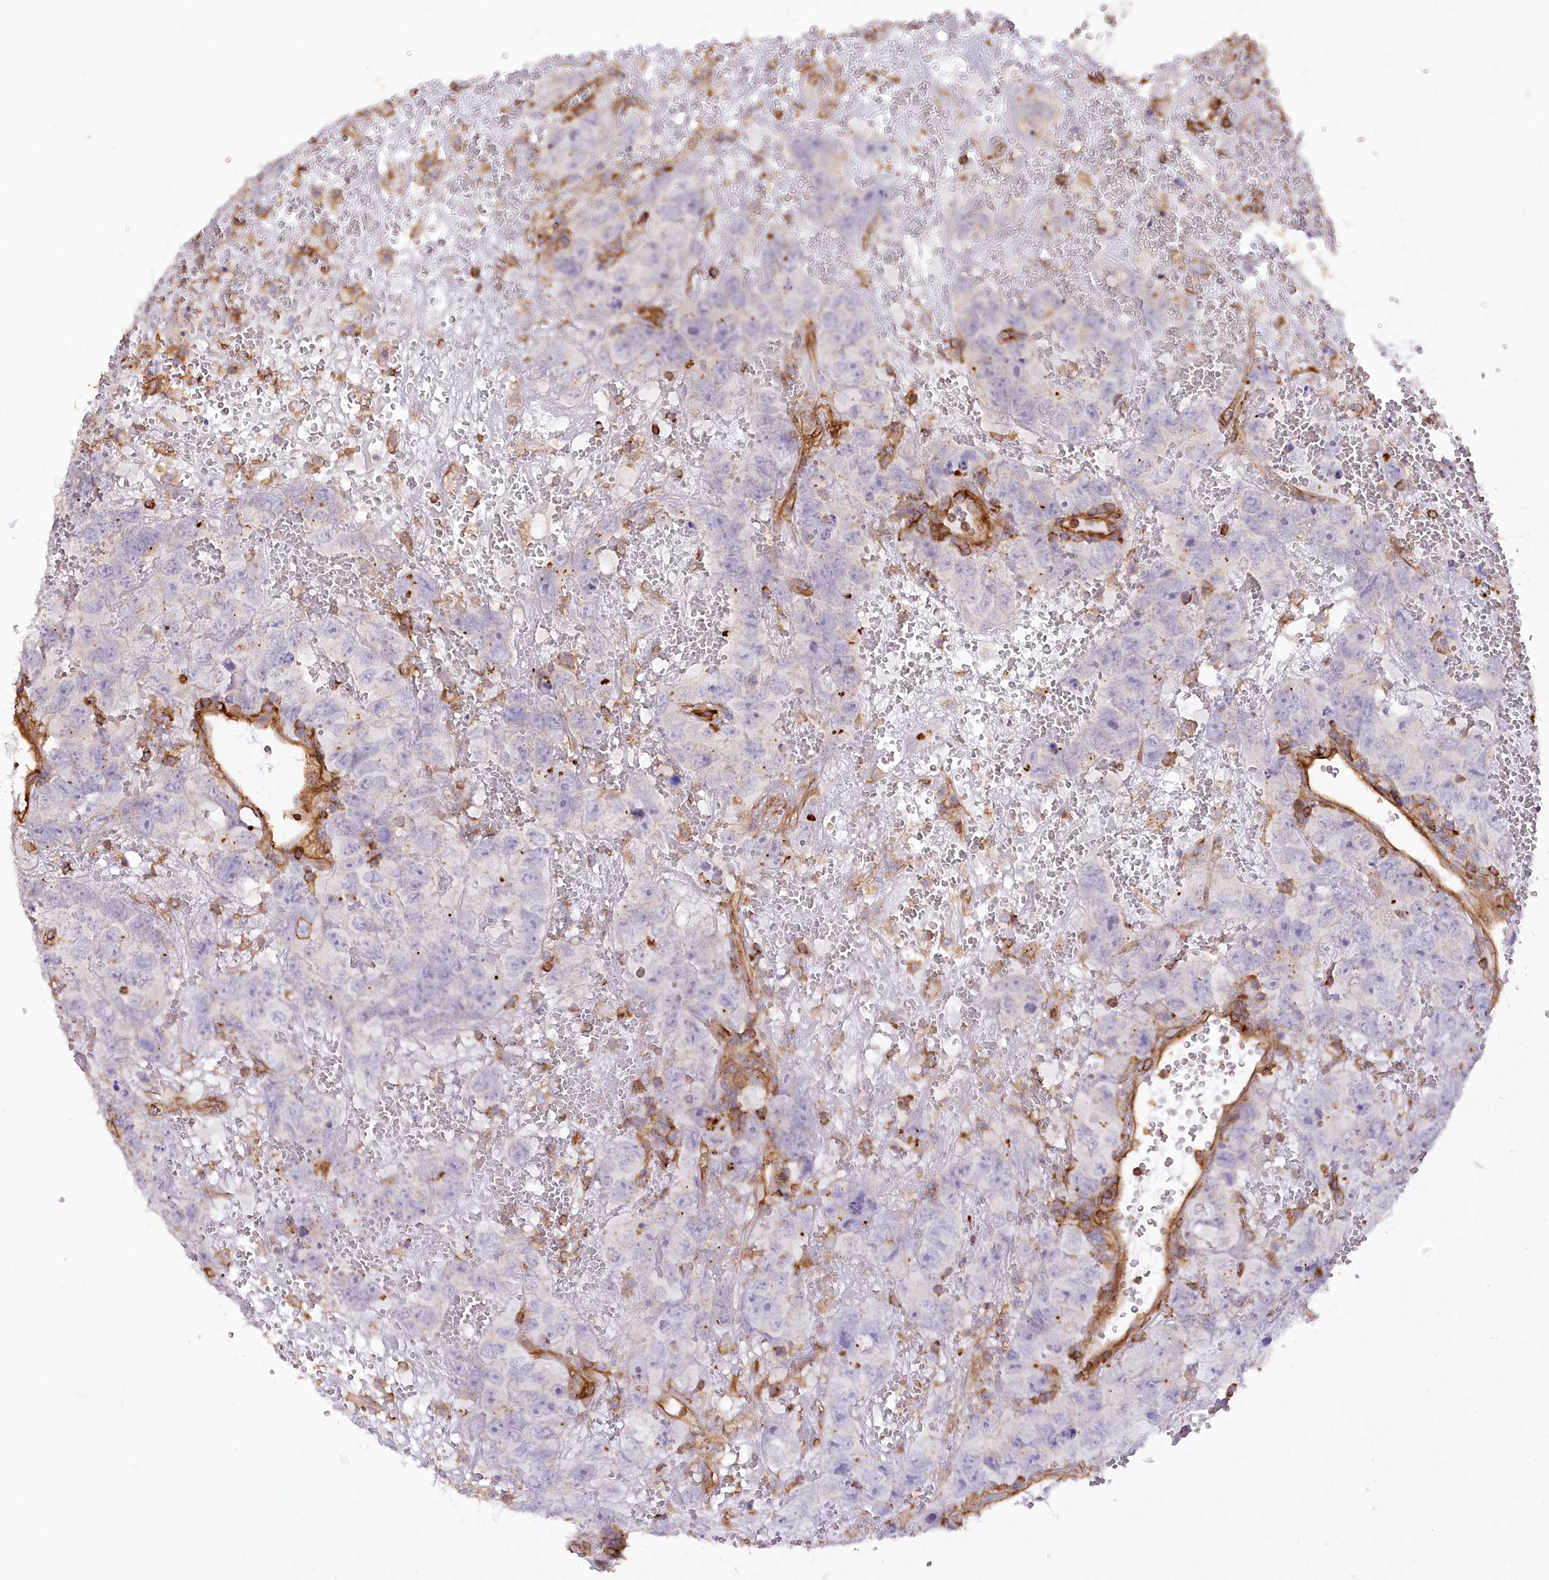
{"staining": {"intensity": "negative", "quantity": "none", "location": "none"}, "tissue": "testis cancer", "cell_type": "Tumor cells", "image_type": "cancer", "snomed": [{"axis": "morphology", "description": "Carcinoma, Embryonal, NOS"}, {"axis": "topography", "description": "Testis"}], "caption": "Immunohistochemical staining of human testis cancer demonstrates no significant positivity in tumor cells.", "gene": "SYNPO2", "patient": {"sex": "male", "age": 45}}